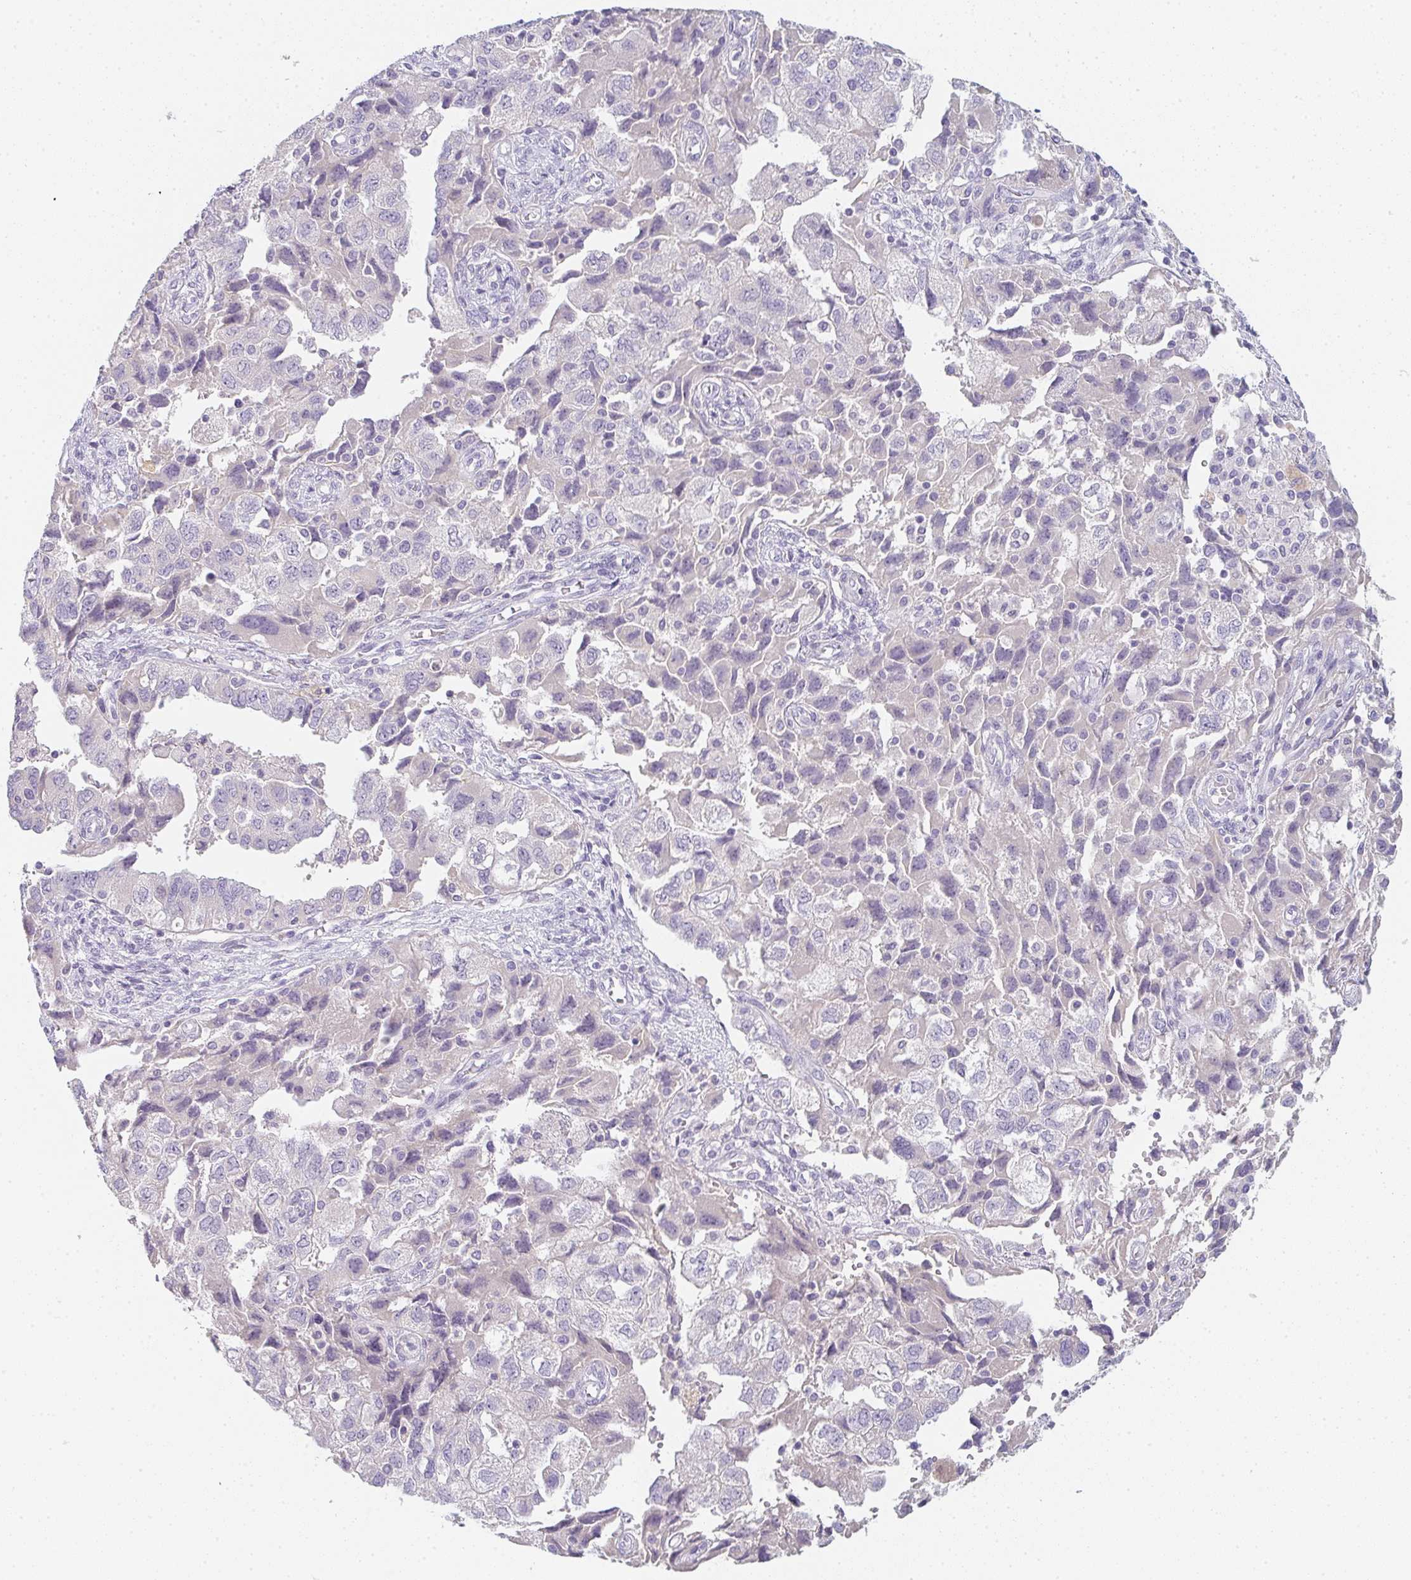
{"staining": {"intensity": "negative", "quantity": "none", "location": "none"}, "tissue": "ovarian cancer", "cell_type": "Tumor cells", "image_type": "cancer", "snomed": [{"axis": "morphology", "description": "Carcinoma, NOS"}, {"axis": "morphology", "description": "Cystadenocarcinoma, serous, NOS"}, {"axis": "topography", "description": "Ovary"}], "caption": "This image is of ovarian cancer stained with immunohistochemistry (IHC) to label a protein in brown with the nuclei are counter-stained blue. There is no expression in tumor cells. Brightfield microscopy of immunohistochemistry (IHC) stained with DAB (brown) and hematoxylin (blue), captured at high magnification.", "gene": "C1QTNF8", "patient": {"sex": "female", "age": 69}}